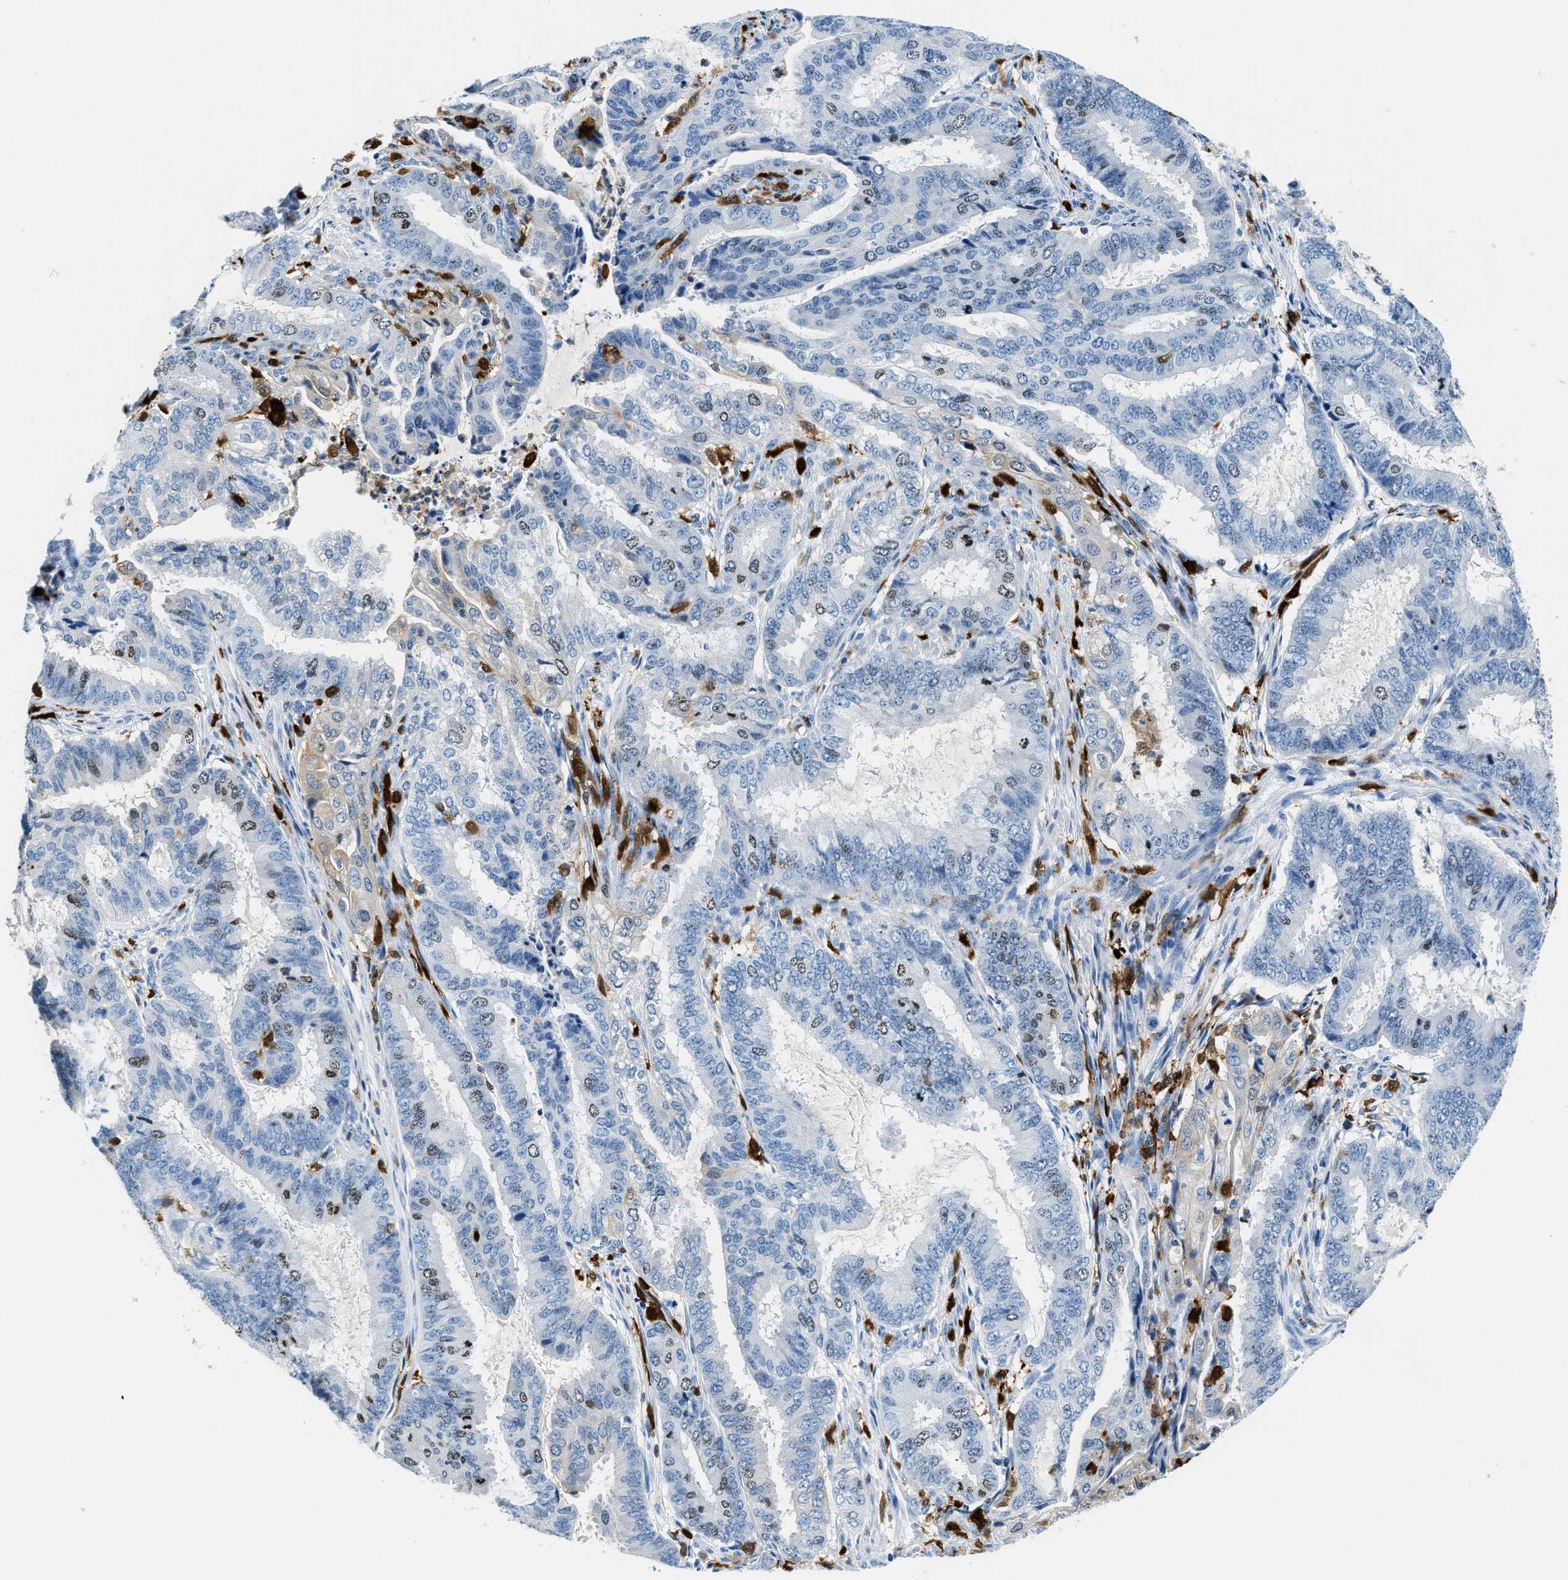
{"staining": {"intensity": "weak", "quantity": "<25%", "location": "nuclear"}, "tissue": "endometrial cancer", "cell_type": "Tumor cells", "image_type": "cancer", "snomed": [{"axis": "morphology", "description": "Adenocarcinoma, NOS"}, {"axis": "topography", "description": "Endometrium"}], "caption": "Histopathology image shows no significant protein positivity in tumor cells of endometrial adenocarcinoma.", "gene": "CAPG", "patient": {"sex": "female", "age": 51}}